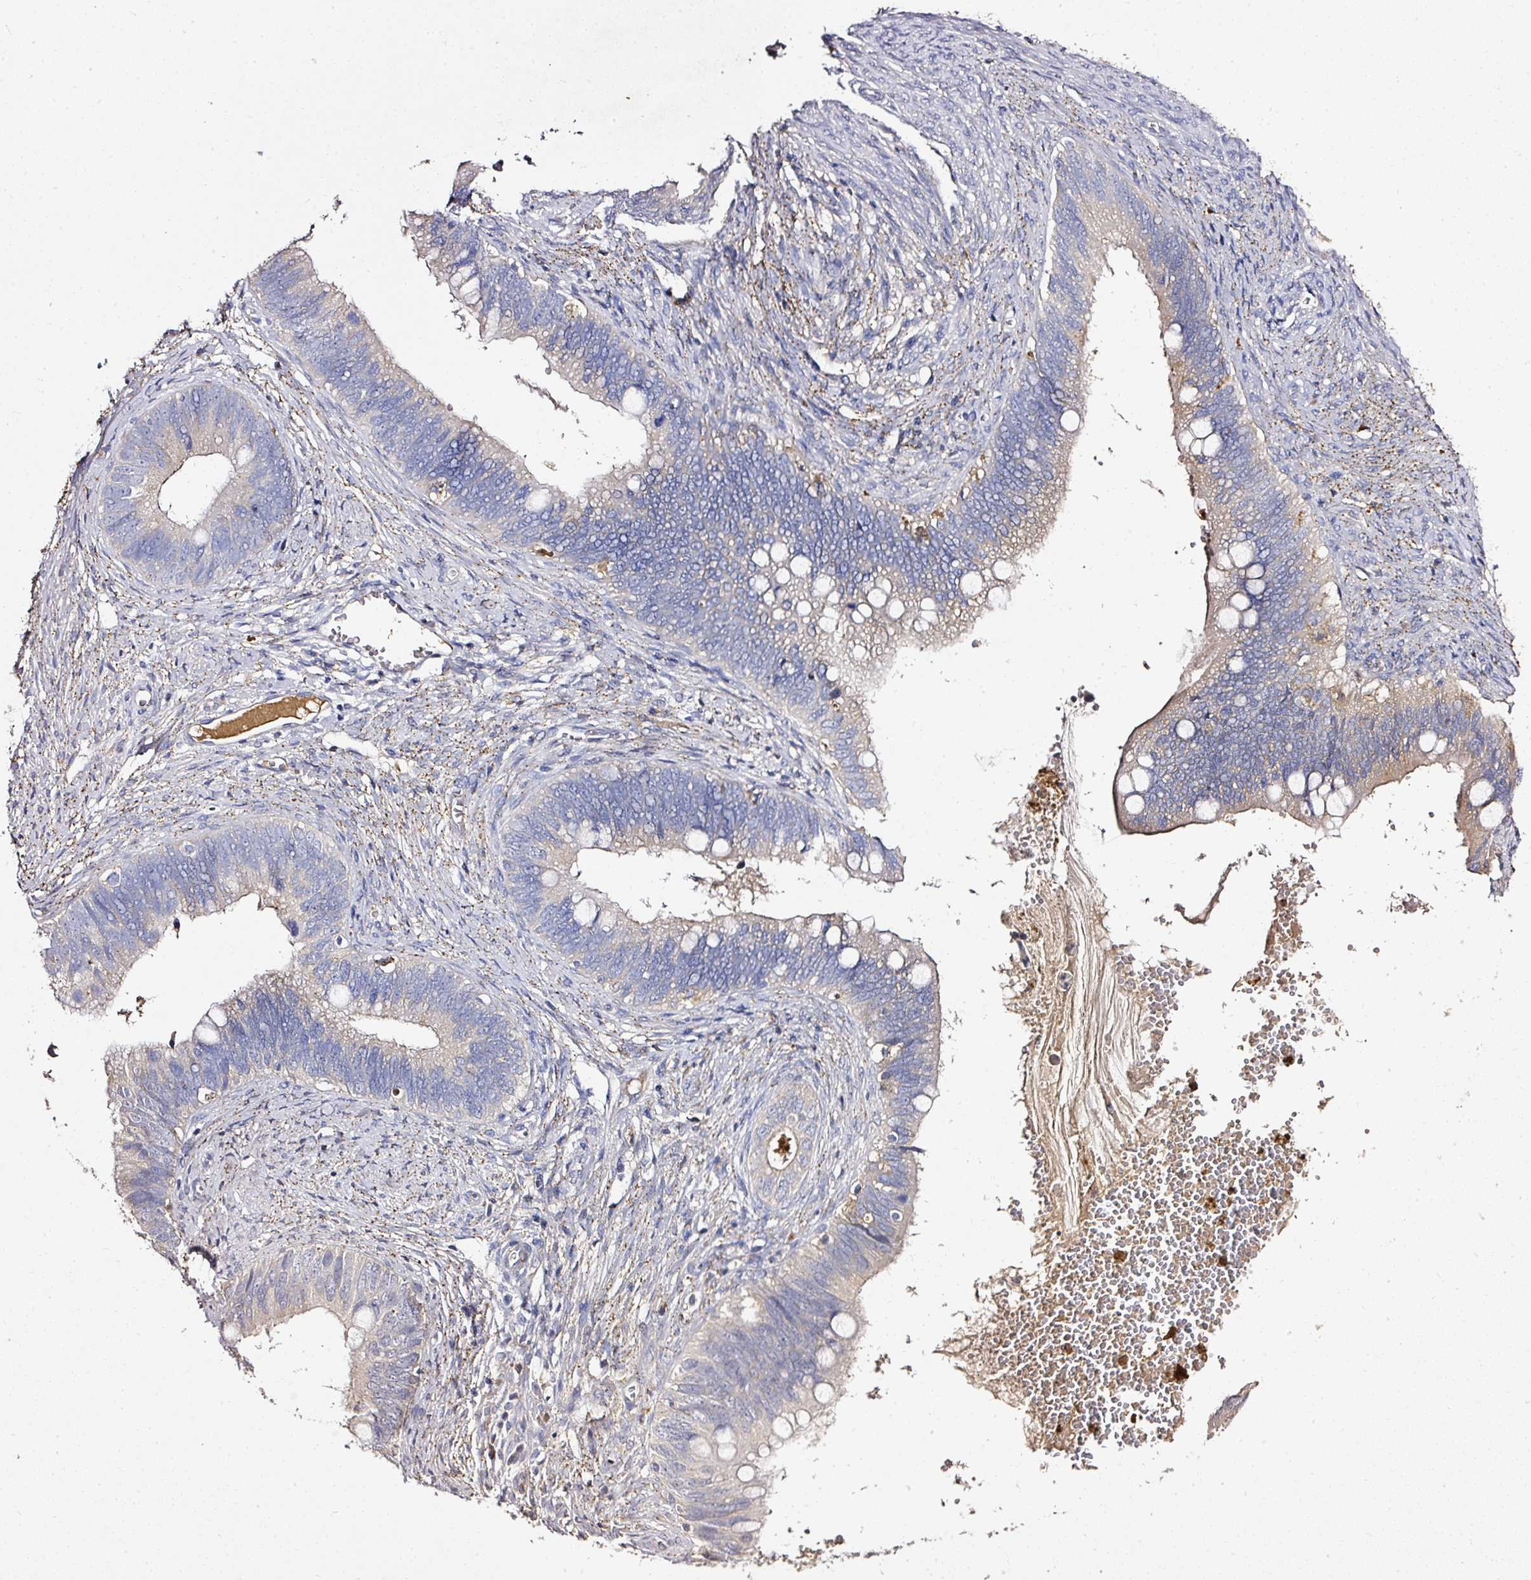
{"staining": {"intensity": "weak", "quantity": "<25%", "location": "cytoplasmic/membranous"}, "tissue": "cervical cancer", "cell_type": "Tumor cells", "image_type": "cancer", "snomed": [{"axis": "morphology", "description": "Adenocarcinoma, NOS"}, {"axis": "topography", "description": "Cervix"}], "caption": "Tumor cells are negative for brown protein staining in adenocarcinoma (cervical).", "gene": "CAB39L", "patient": {"sex": "female", "age": 42}}